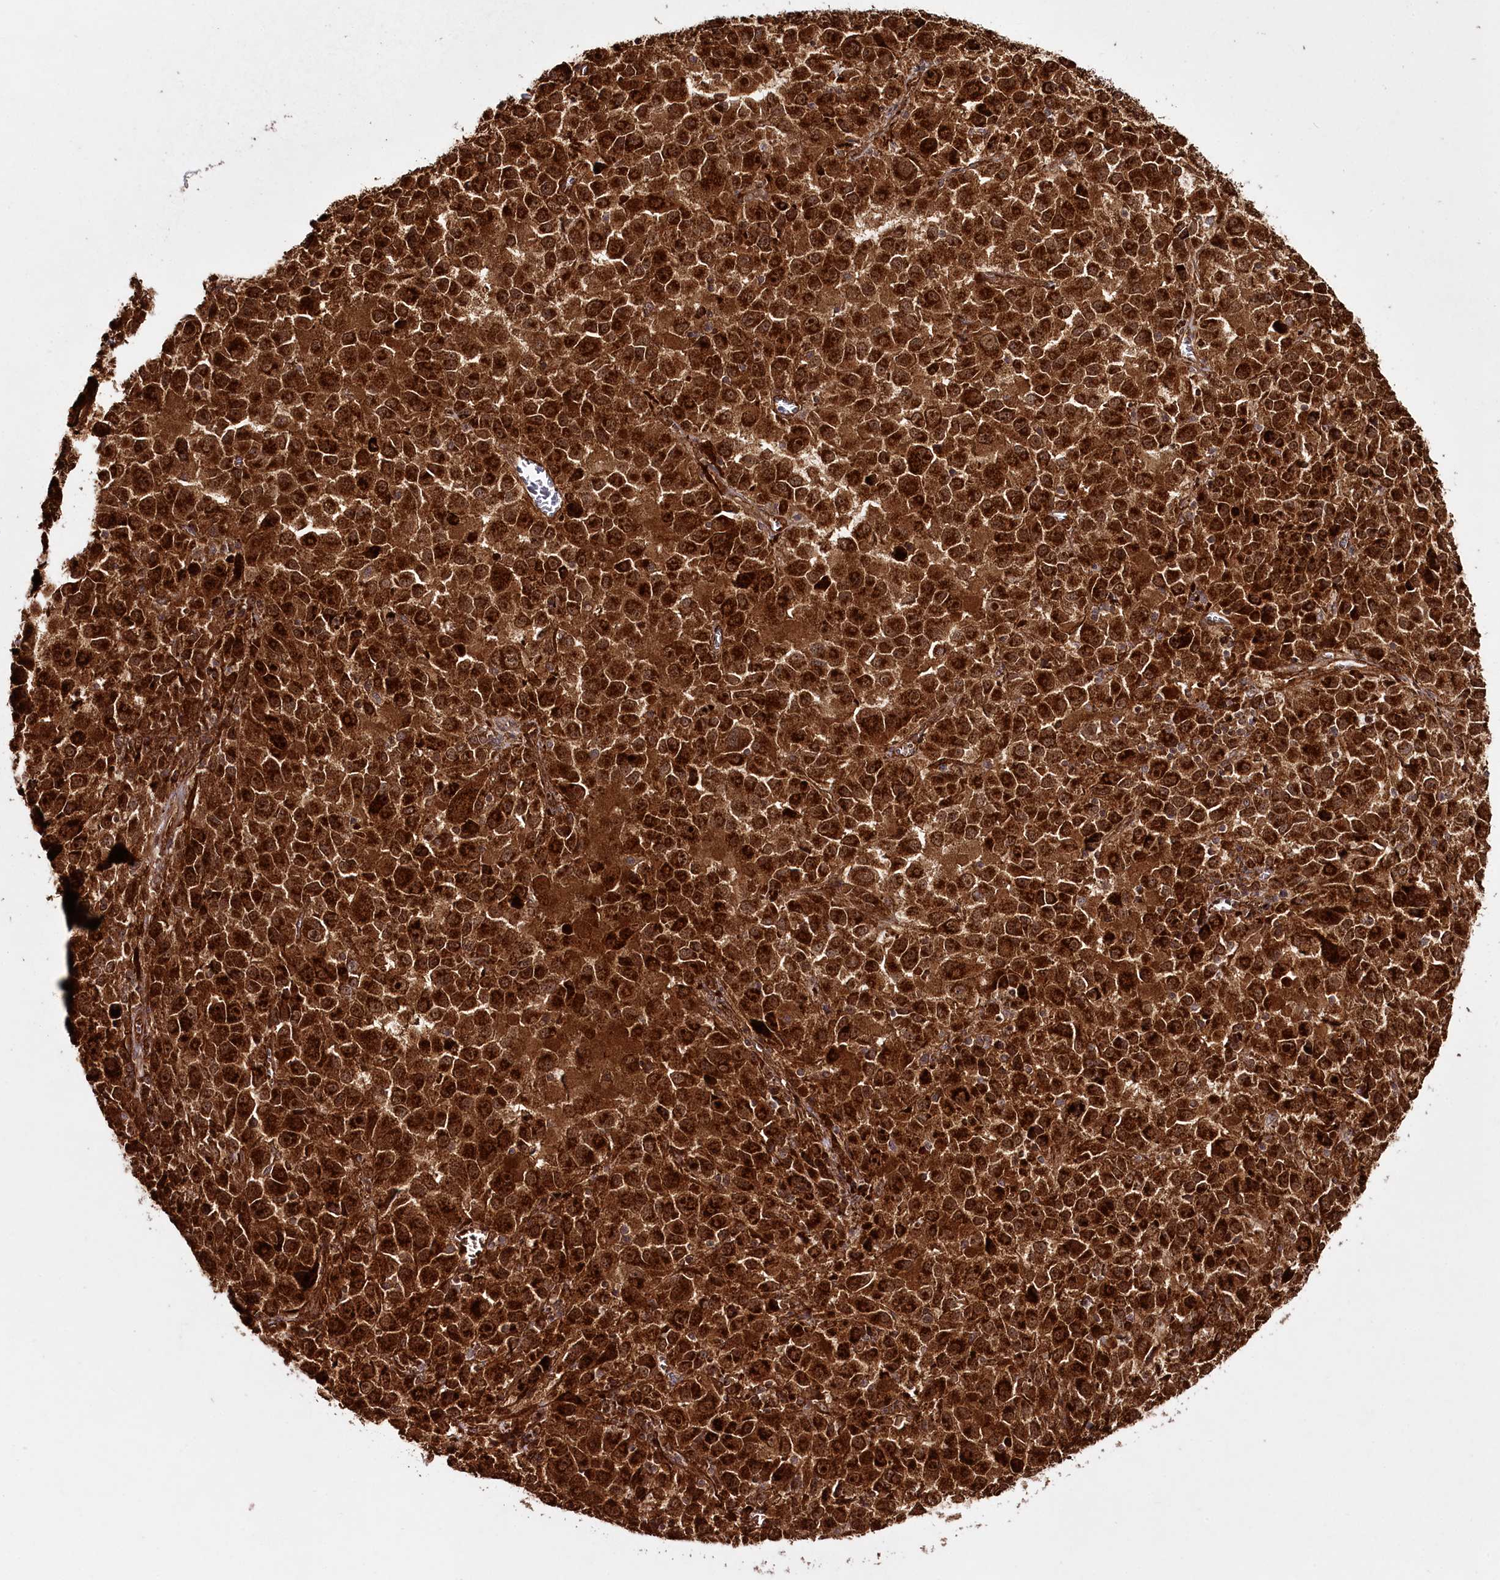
{"staining": {"intensity": "strong", "quantity": ">75%", "location": "cytoplasmic/membranous"}, "tissue": "melanoma", "cell_type": "Tumor cells", "image_type": "cancer", "snomed": [{"axis": "morphology", "description": "Malignant melanoma, Metastatic site"}, {"axis": "topography", "description": "Lung"}], "caption": "Malignant melanoma (metastatic site) tissue exhibits strong cytoplasmic/membranous staining in approximately >75% of tumor cells, visualized by immunohistochemistry.", "gene": "REXO2", "patient": {"sex": "male", "age": 64}}